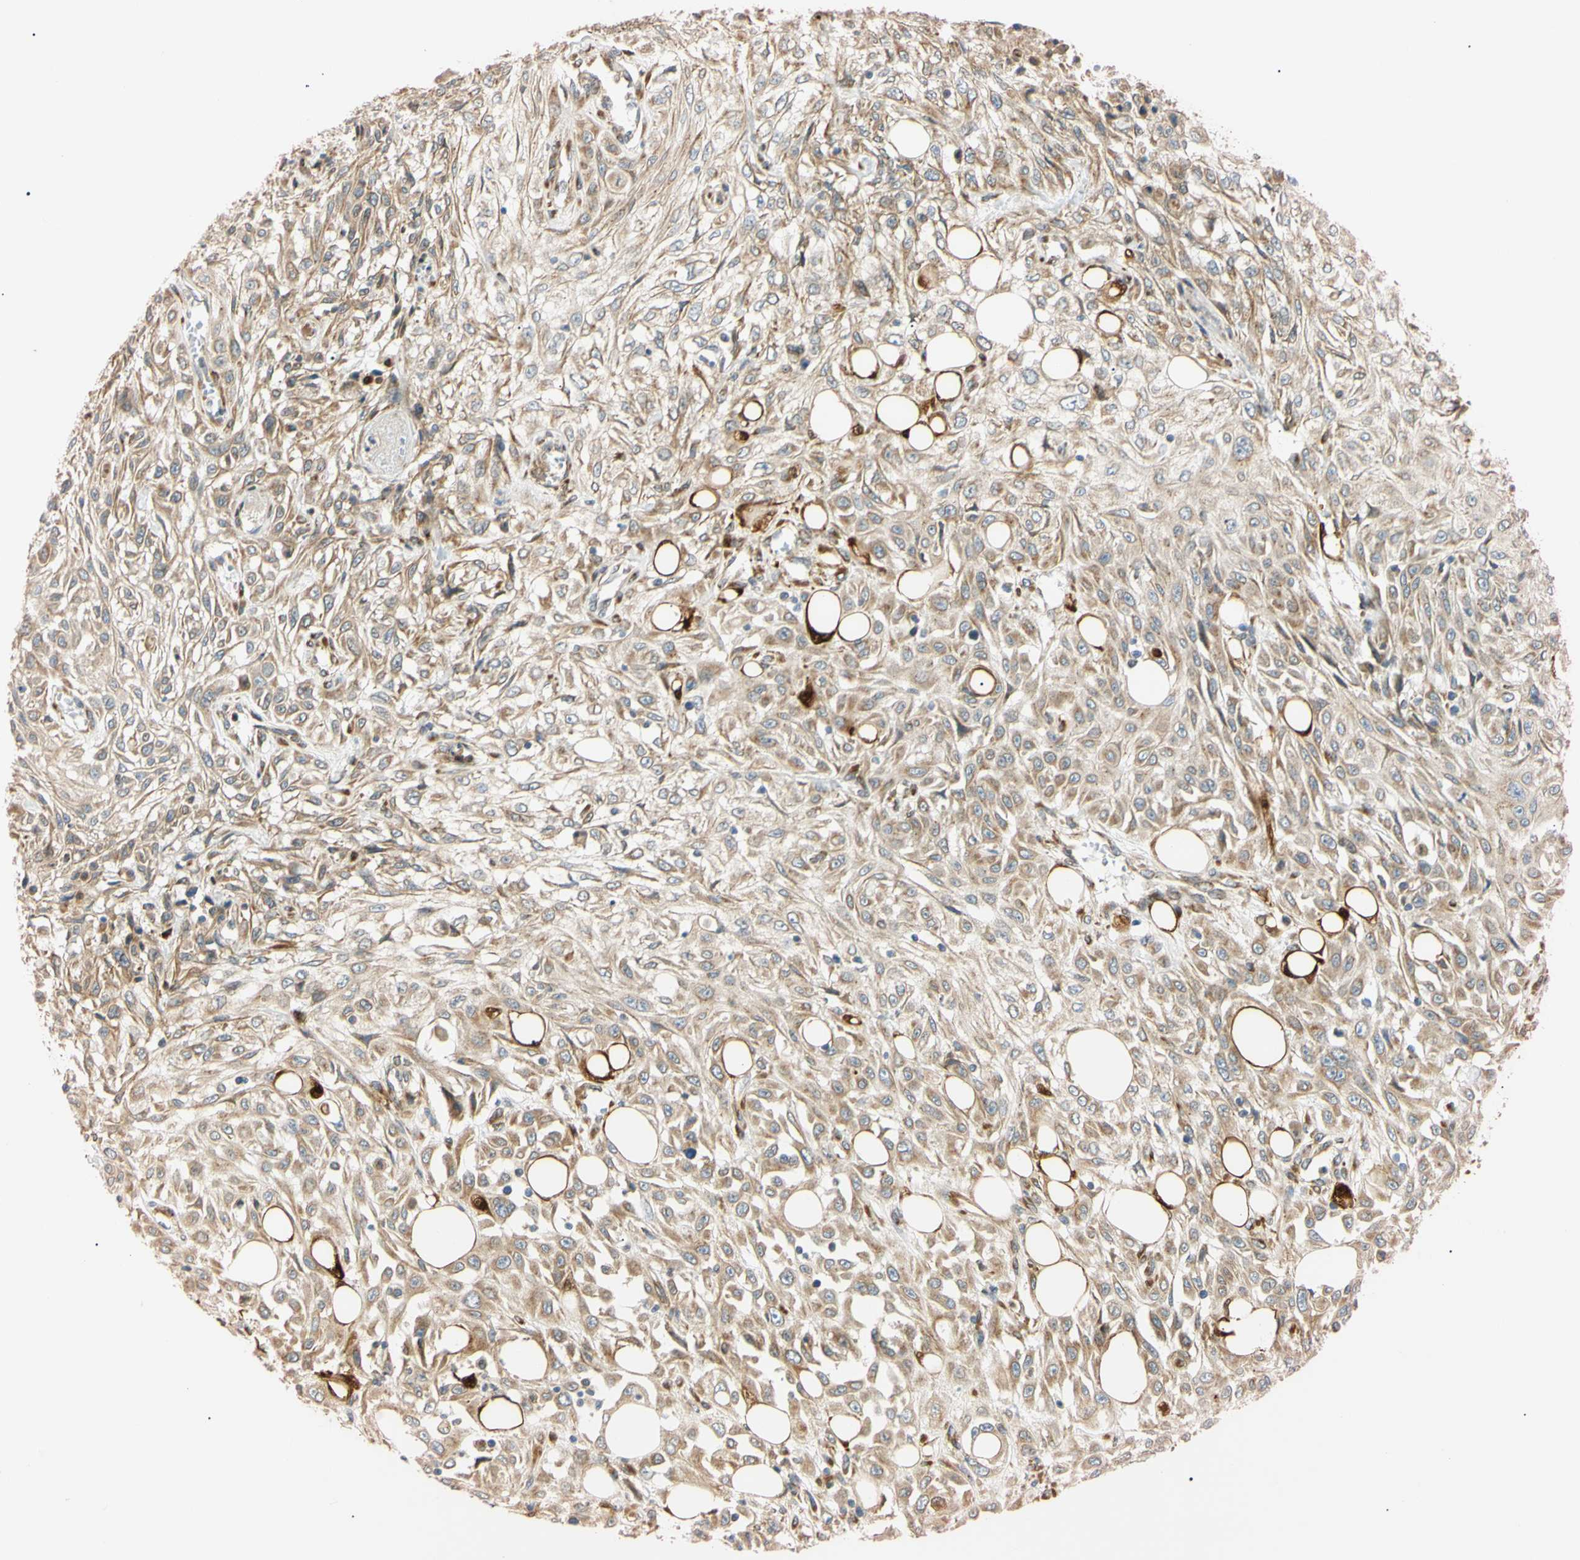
{"staining": {"intensity": "weak", "quantity": "25%-75%", "location": "cytoplasmic/membranous"}, "tissue": "skin cancer", "cell_type": "Tumor cells", "image_type": "cancer", "snomed": [{"axis": "morphology", "description": "Squamous cell carcinoma, NOS"}, {"axis": "morphology", "description": "Squamous cell carcinoma, metastatic, NOS"}, {"axis": "topography", "description": "Skin"}, {"axis": "topography", "description": "Lymph node"}], "caption": "Immunohistochemistry micrograph of skin cancer stained for a protein (brown), which demonstrates low levels of weak cytoplasmic/membranous positivity in about 25%-75% of tumor cells.", "gene": "IER3IP1", "patient": {"sex": "male", "age": 75}}